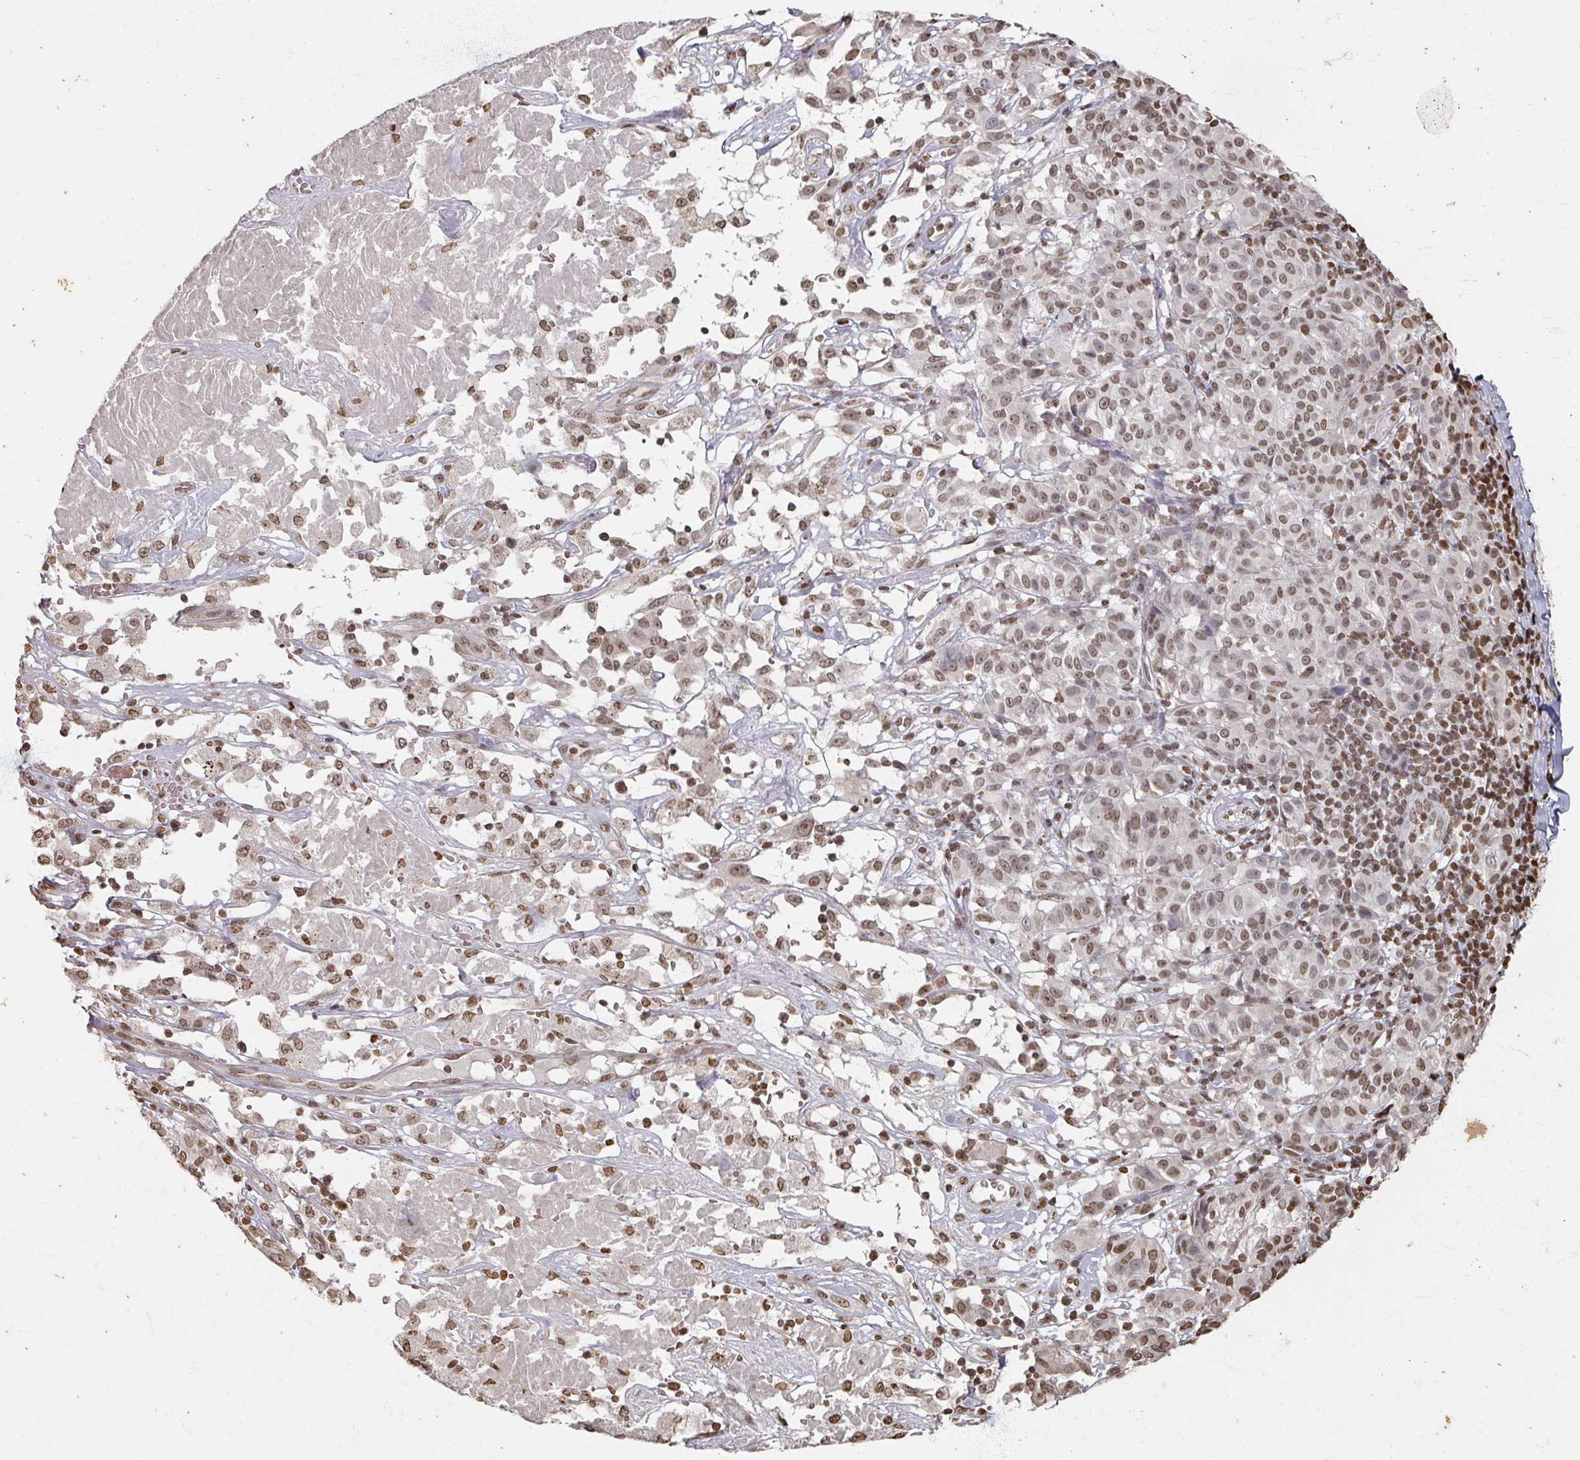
{"staining": {"intensity": "weak", "quantity": "25%-75%", "location": "nuclear"}, "tissue": "melanoma", "cell_type": "Tumor cells", "image_type": "cancer", "snomed": [{"axis": "morphology", "description": "Malignant melanoma, NOS"}, {"axis": "topography", "description": "Skin"}], "caption": "There is low levels of weak nuclear positivity in tumor cells of melanoma, as demonstrated by immunohistochemical staining (brown color).", "gene": "DCUN1D5", "patient": {"sex": "female", "age": 72}}